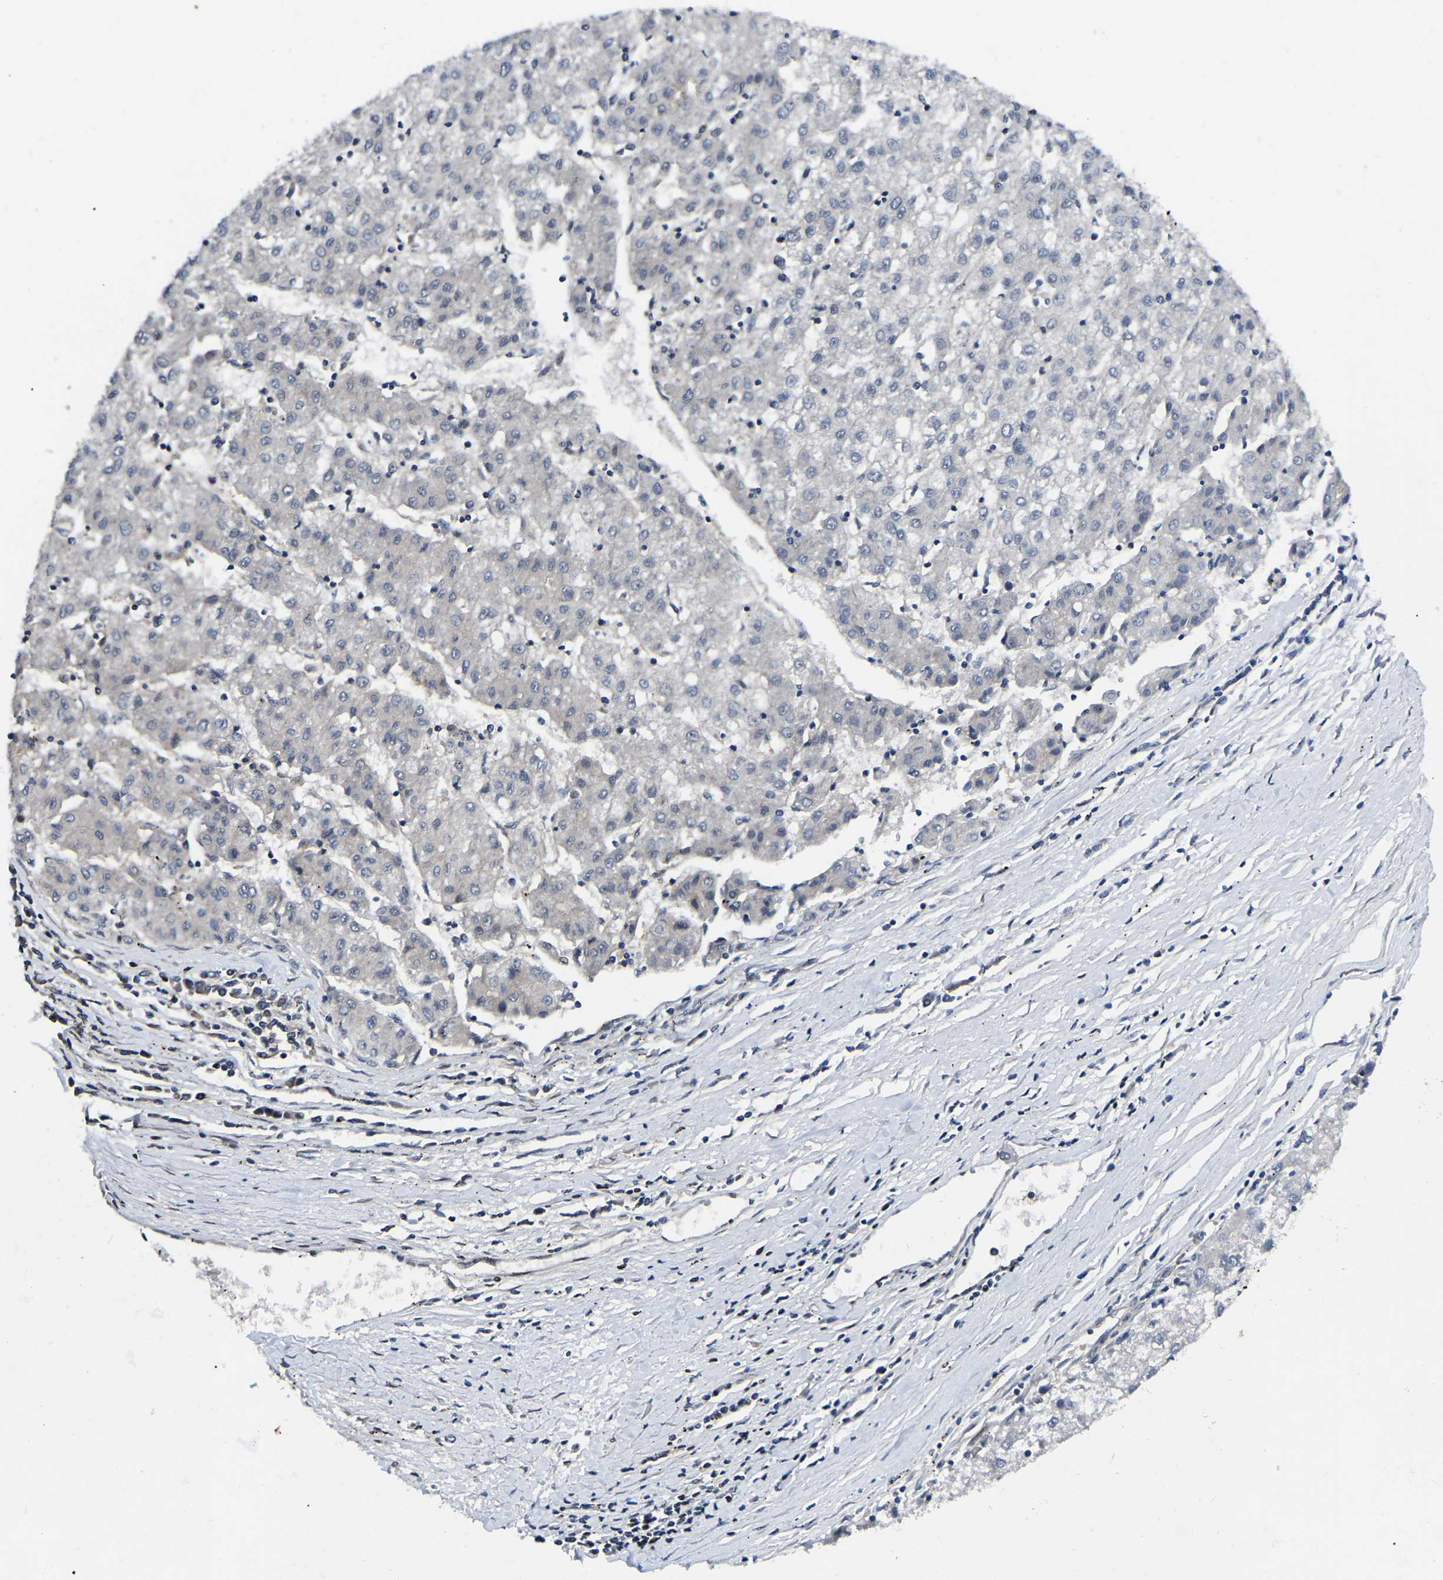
{"staining": {"intensity": "negative", "quantity": "none", "location": "none"}, "tissue": "liver cancer", "cell_type": "Tumor cells", "image_type": "cancer", "snomed": [{"axis": "morphology", "description": "Carcinoma, Hepatocellular, NOS"}, {"axis": "topography", "description": "Liver"}], "caption": "This is a histopathology image of immunohistochemistry staining of liver cancer (hepatocellular carcinoma), which shows no staining in tumor cells. (DAB (3,3'-diaminobenzidine) IHC visualized using brightfield microscopy, high magnification).", "gene": "TRIM35", "patient": {"sex": "male", "age": 72}}